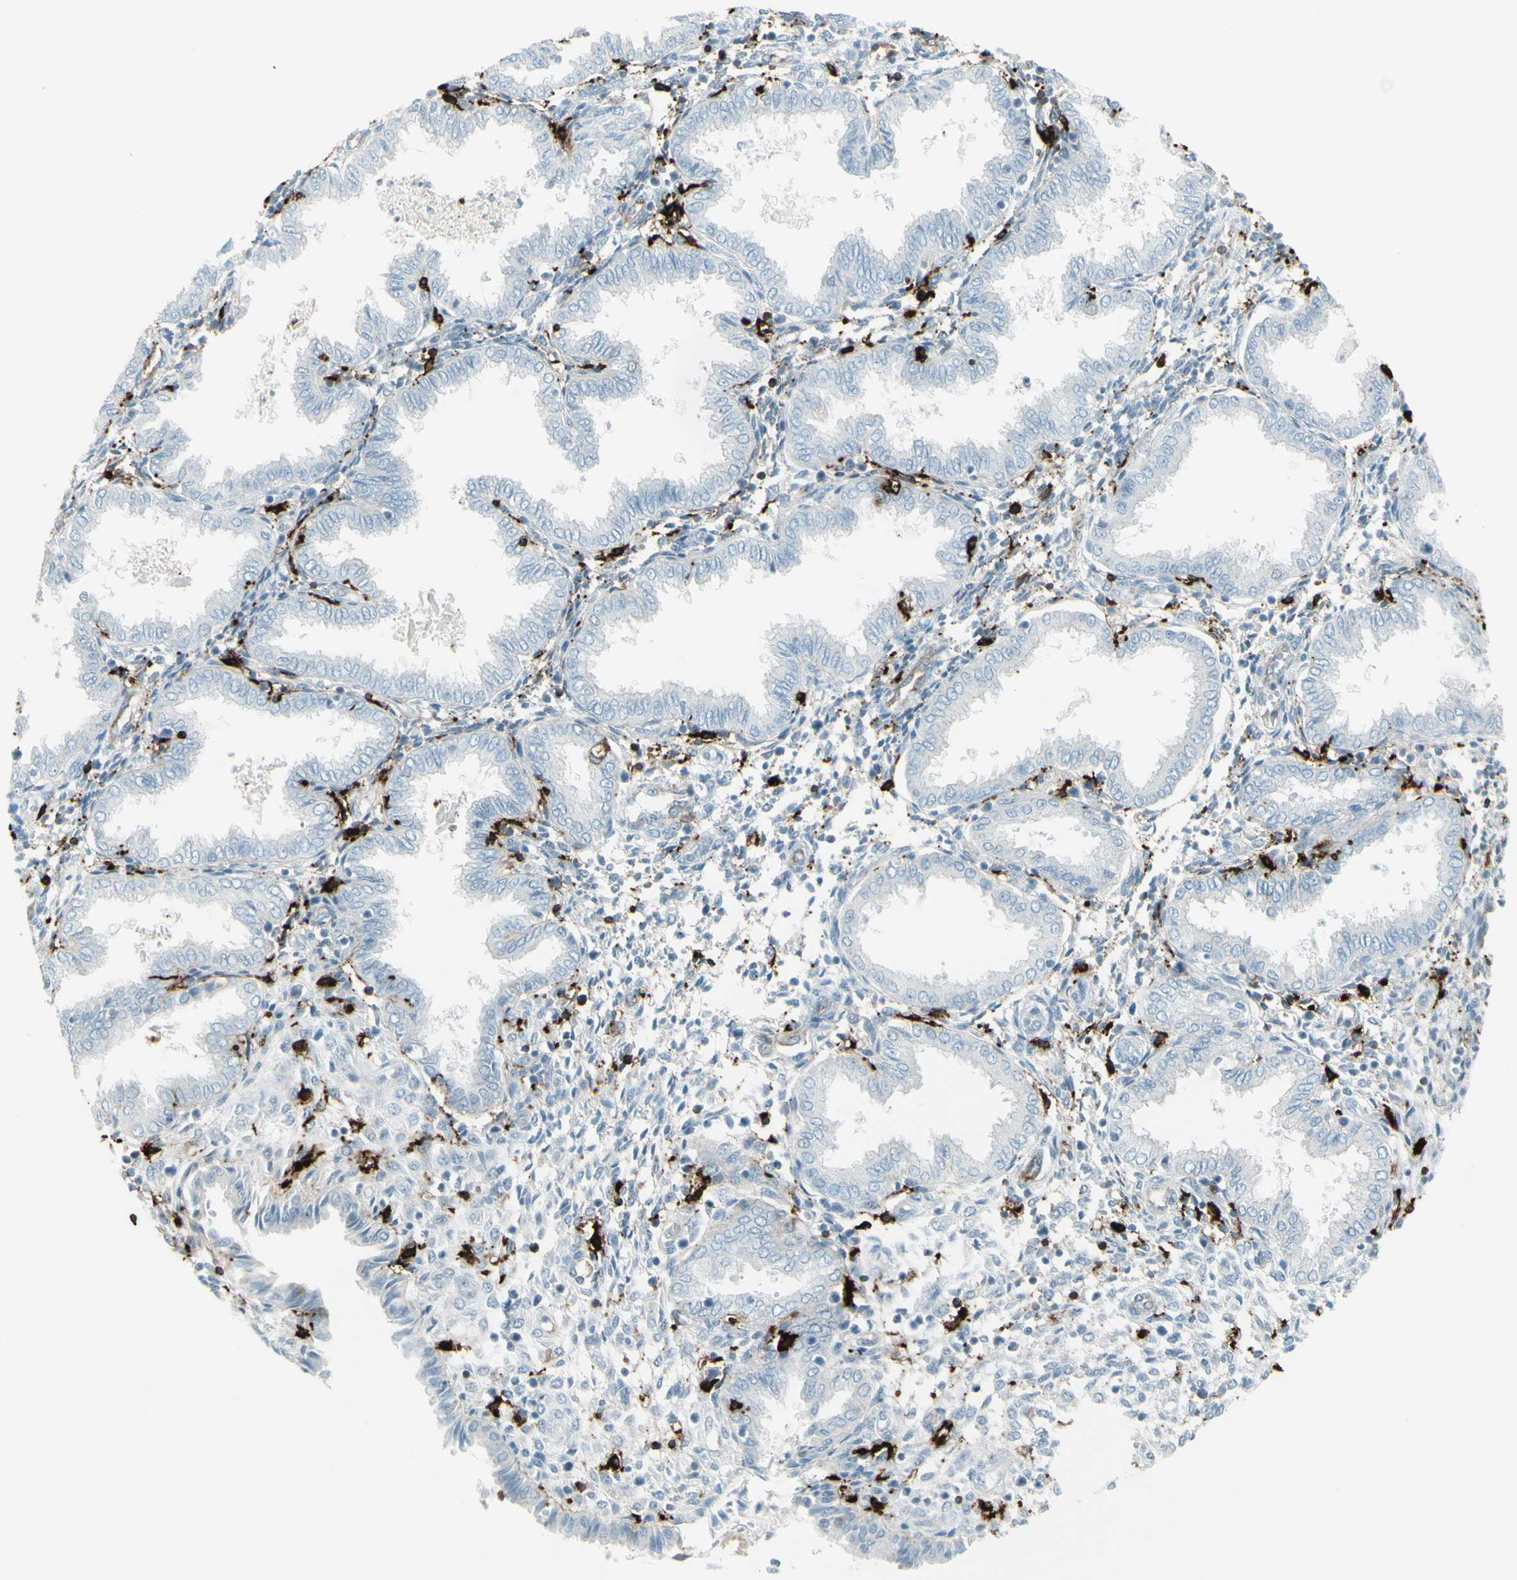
{"staining": {"intensity": "strong", "quantity": "<25%", "location": "cytoplasmic/membranous"}, "tissue": "endometrium", "cell_type": "Cells in endometrial stroma", "image_type": "normal", "snomed": [{"axis": "morphology", "description": "Normal tissue, NOS"}, {"axis": "topography", "description": "Endometrium"}], "caption": "A high-resolution photomicrograph shows IHC staining of unremarkable endometrium, which shows strong cytoplasmic/membranous expression in about <25% of cells in endometrial stroma.", "gene": "HLA", "patient": {"sex": "female", "age": 33}}